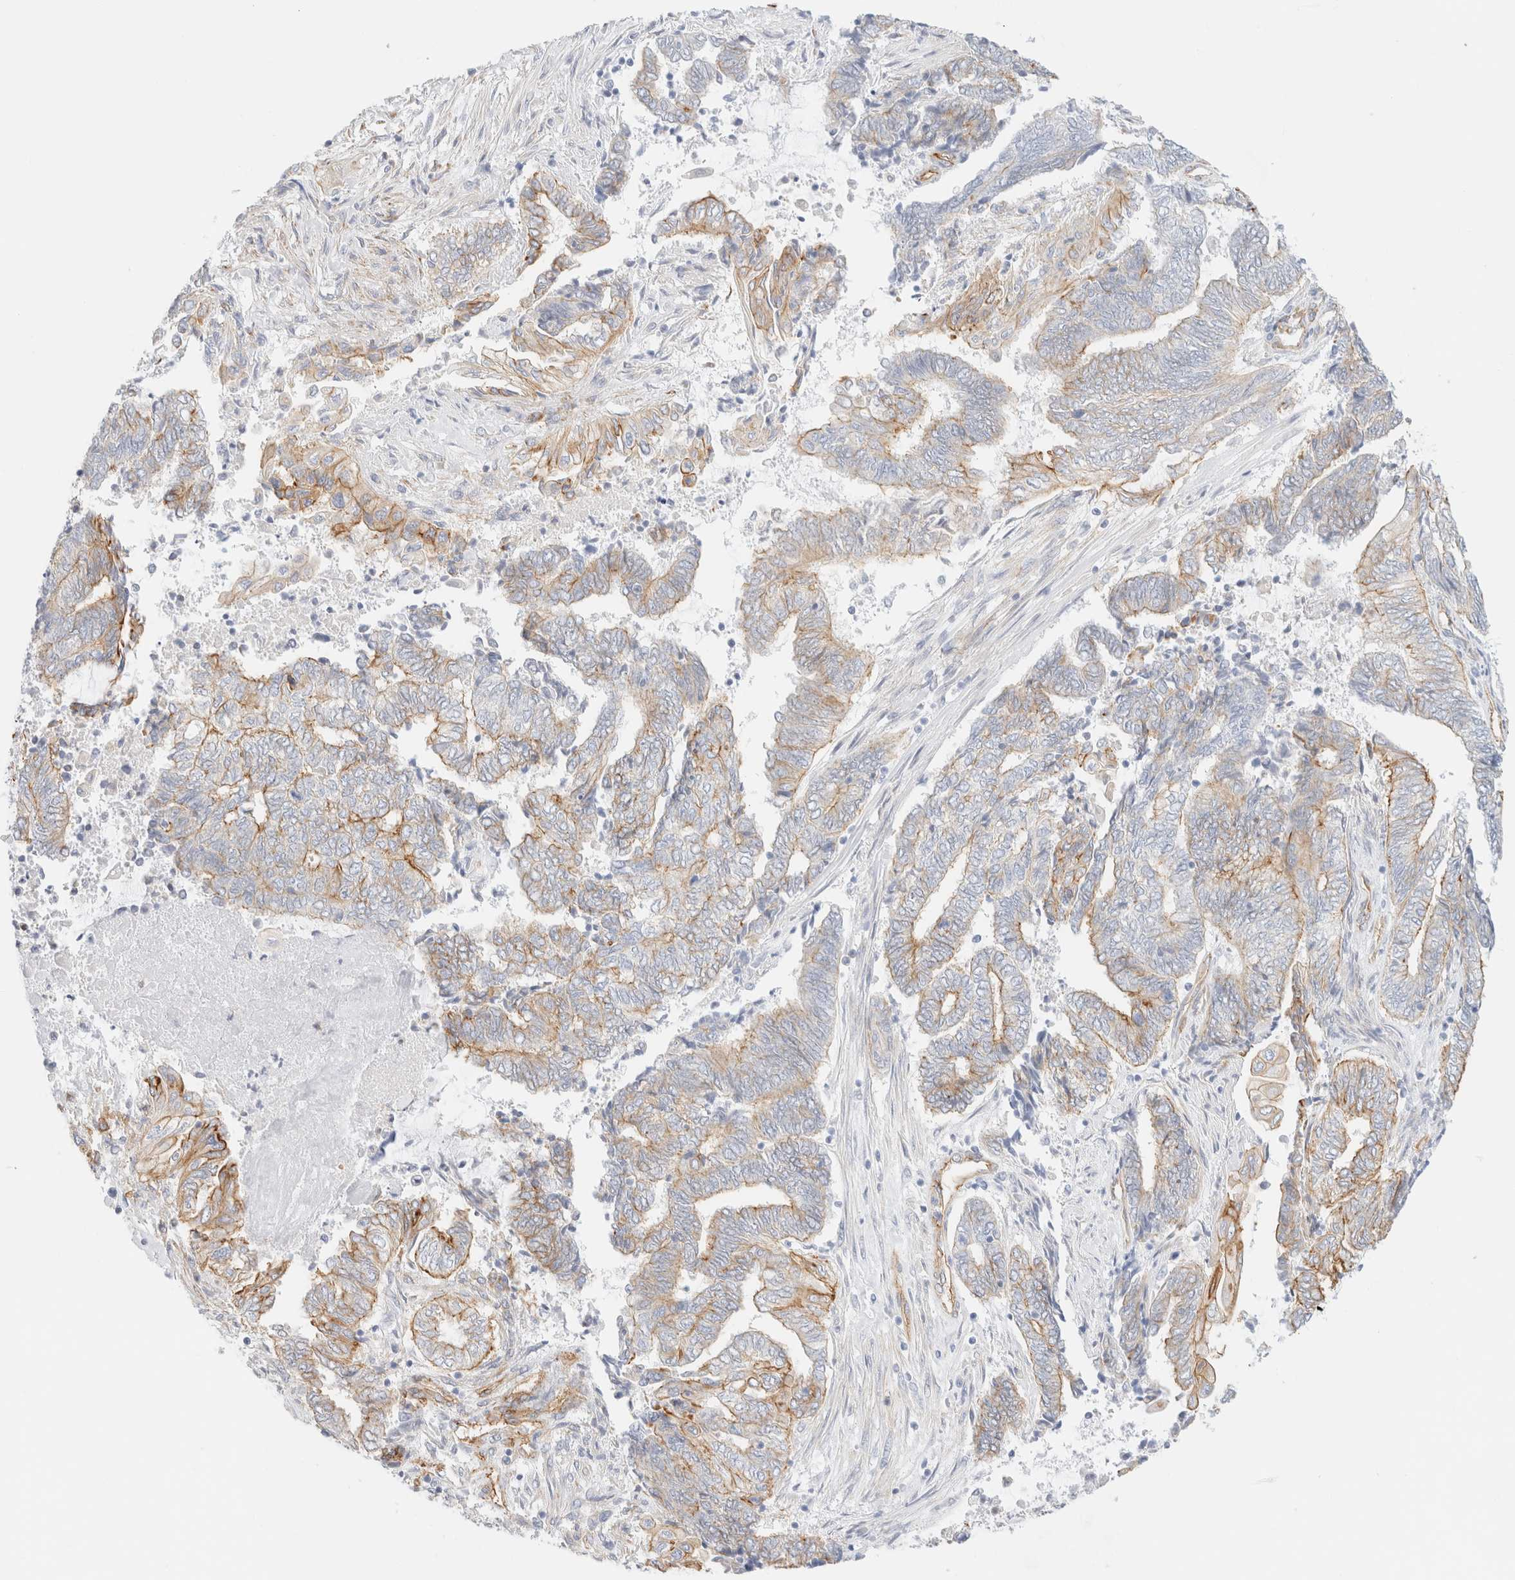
{"staining": {"intensity": "moderate", "quantity": "25%-75%", "location": "cytoplasmic/membranous"}, "tissue": "endometrial cancer", "cell_type": "Tumor cells", "image_type": "cancer", "snomed": [{"axis": "morphology", "description": "Adenocarcinoma, NOS"}, {"axis": "topography", "description": "Uterus"}, {"axis": "topography", "description": "Endometrium"}], "caption": "Endometrial adenocarcinoma stained for a protein (brown) demonstrates moderate cytoplasmic/membranous positive staining in approximately 25%-75% of tumor cells.", "gene": "CYB5R4", "patient": {"sex": "female", "age": 70}}